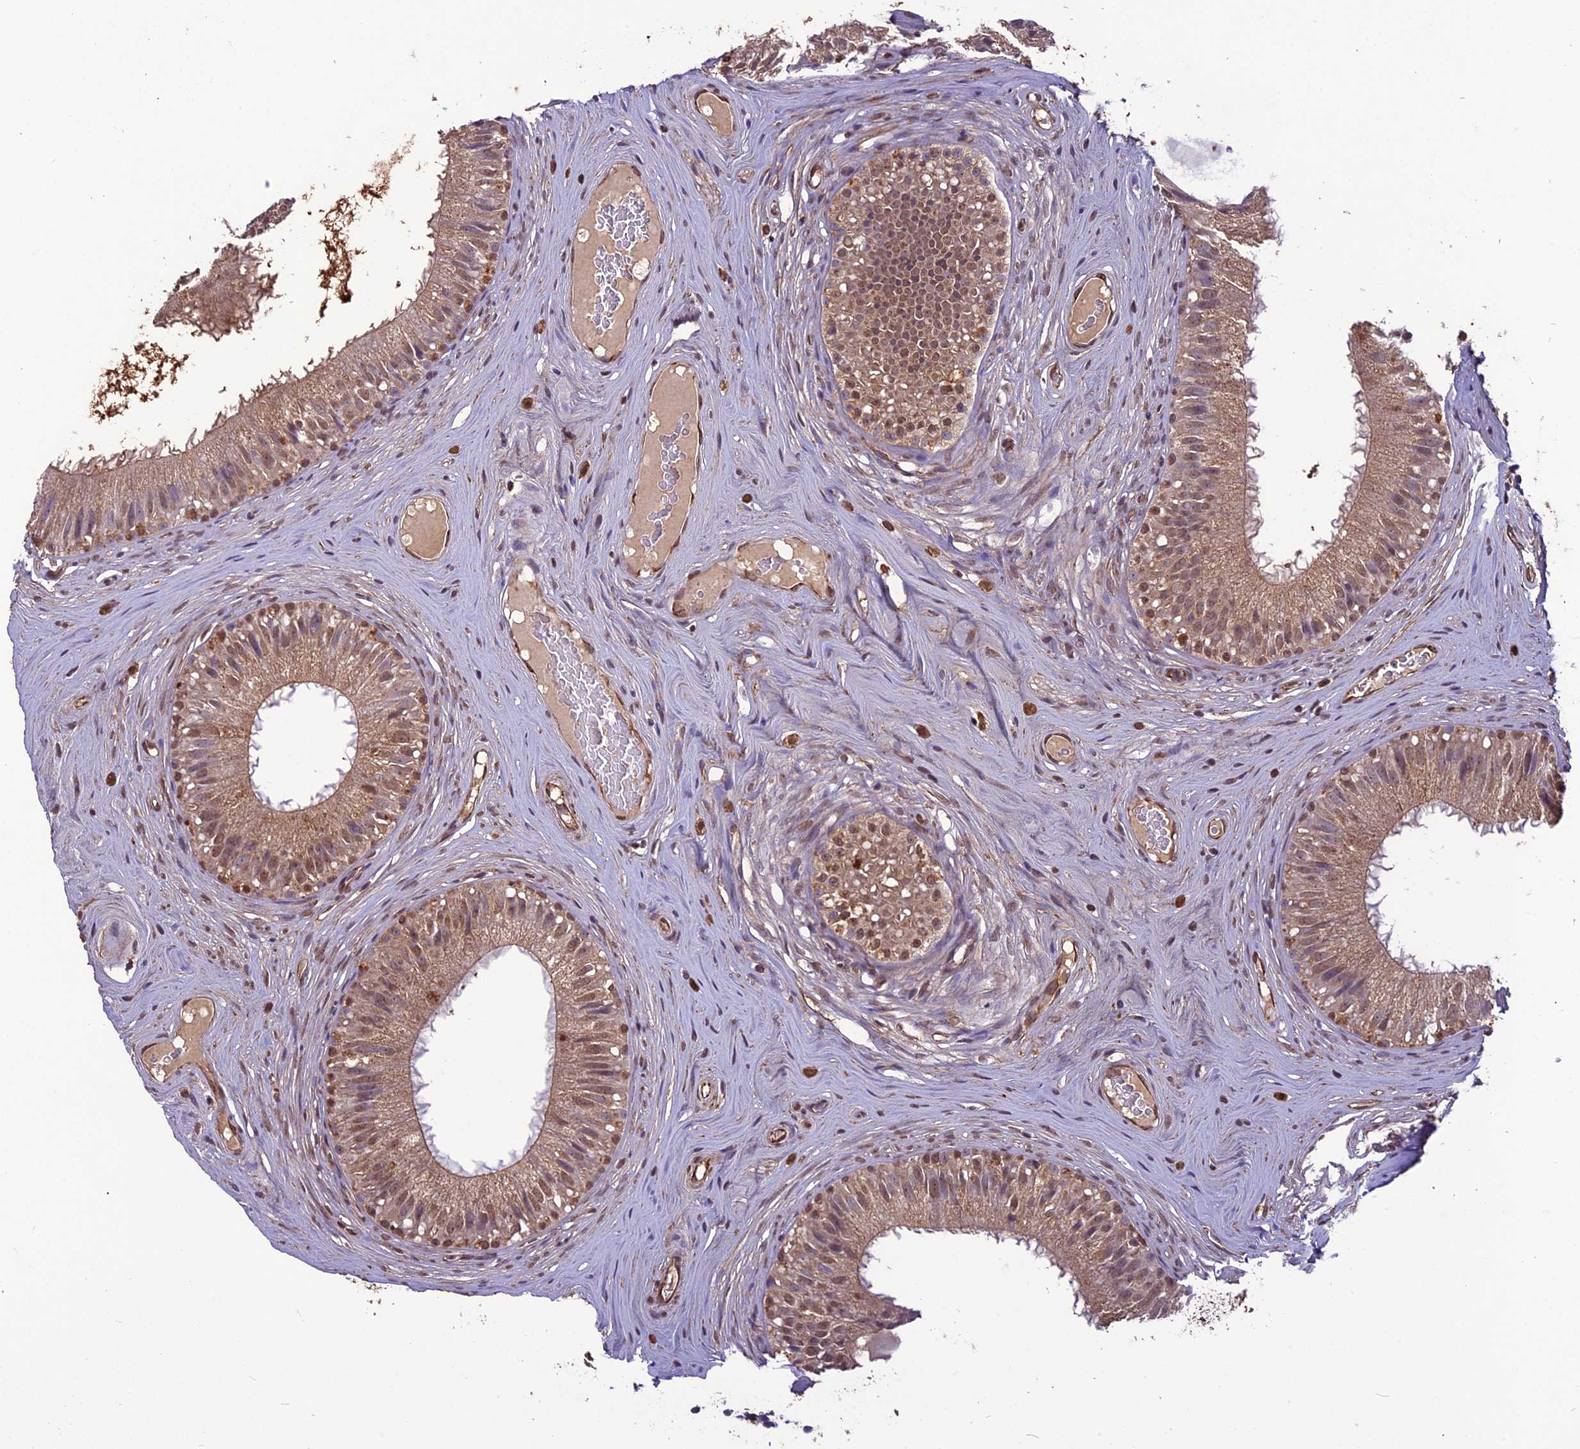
{"staining": {"intensity": "moderate", "quantity": ">75%", "location": "cytoplasmic/membranous,nuclear"}, "tissue": "epididymis", "cell_type": "Glandular cells", "image_type": "normal", "snomed": [{"axis": "morphology", "description": "Normal tissue, NOS"}, {"axis": "topography", "description": "Epididymis"}], "caption": "This photomicrograph displays immunohistochemistry staining of unremarkable human epididymis, with medium moderate cytoplasmic/membranous,nuclear staining in approximately >75% of glandular cells.", "gene": "C3orf70", "patient": {"sex": "male", "age": 45}}